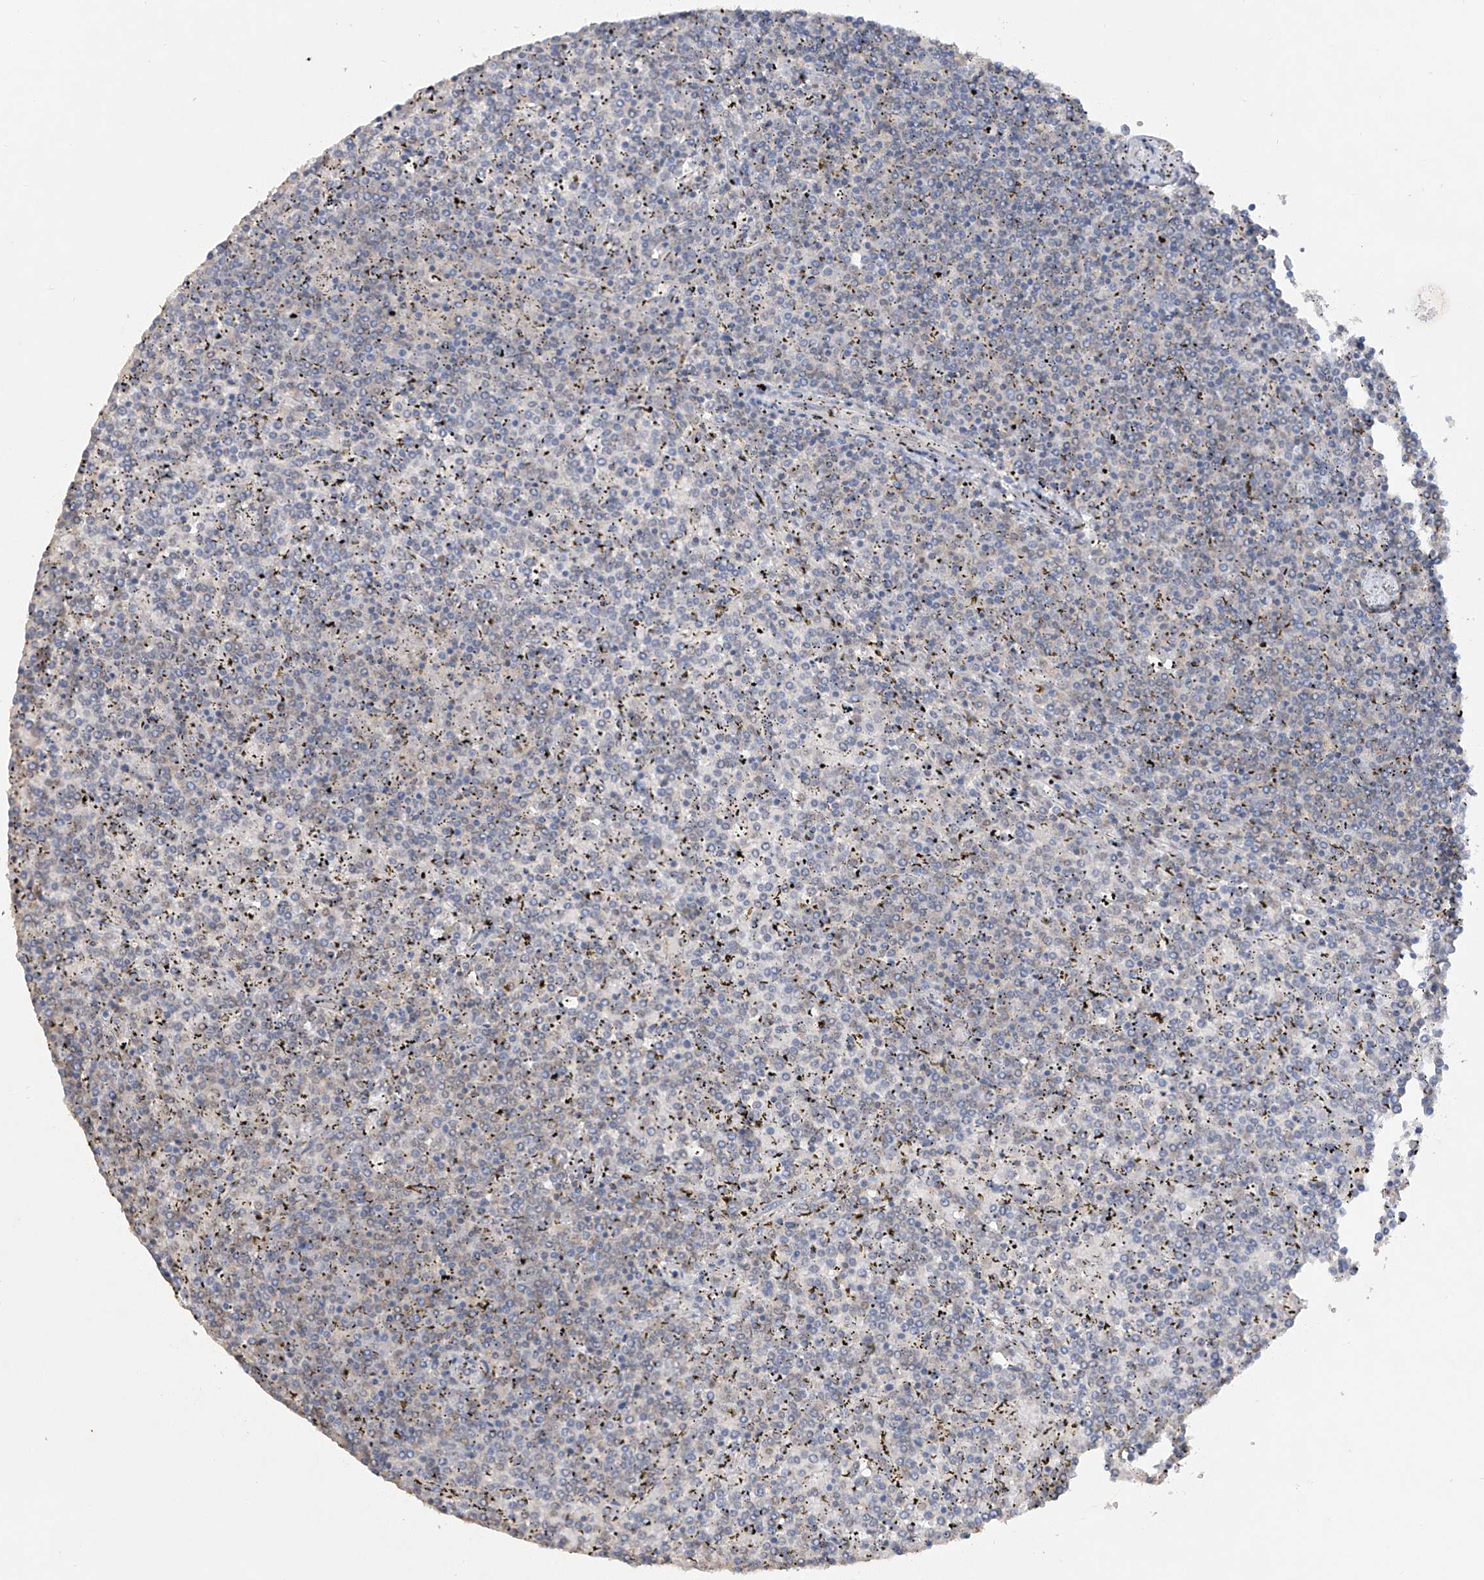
{"staining": {"intensity": "negative", "quantity": "none", "location": "none"}, "tissue": "lymphoma", "cell_type": "Tumor cells", "image_type": "cancer", "snomed": [{"axis": "morphology", "description": "Malignant lymphoma, non-Hodgkin's type, Low grade"}, {"axis": "topography", "description": "Spleen"}], "caption": "Immunohistochemical staining of human malignant lymphoma, non-Hodgkin's type (low-grade) displays no significant expression in tumor cells.", "gene": "HAS3", "patient": {"sex": "female", "age": 19}}